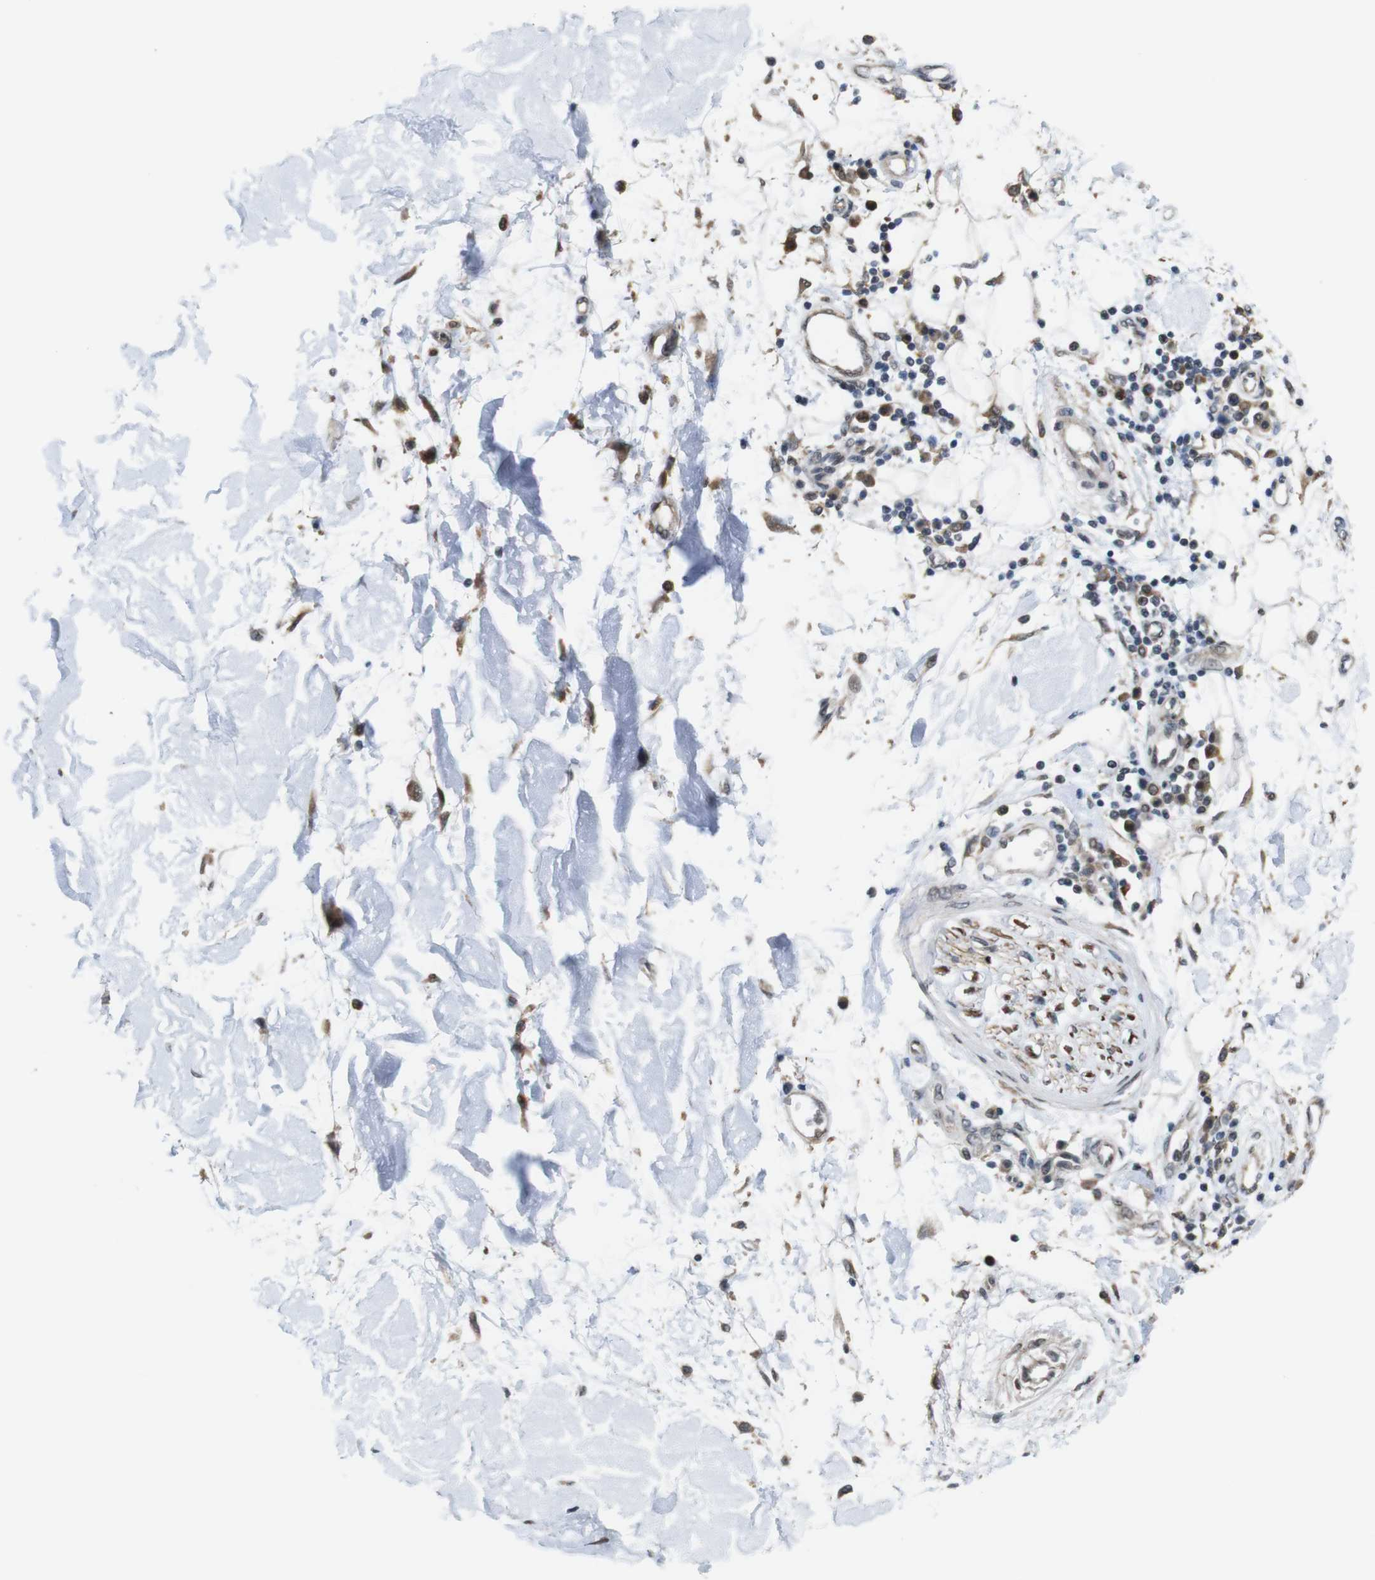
{"staining": {"intensity": "moderate", "quantity": ">75%", "location": "nuclear"}, "tissue": "adipose tissue", "cell_type": "Adipocytes", "image_type": "normal", "snomed": [{"axis": "morphology", "description": "Squamous cell carcinoma, NOS"}, {"axis": "topography", "description": "Skin"}], "caption": "Immunohistochemistry staining of benign adipose tissue, which displays medium levels of moderate nuclear expression in approximately >75% of adipocytes indicating moderate nuclear protein staining. The staining was performed using DAB (3,3'-diaminobenzidine) (brown) for protein detection and nuclei were counterstained in hematoxylin (blue).", "gene": "PNMA8A", "patient": {"sex": "male", "age": 83}}